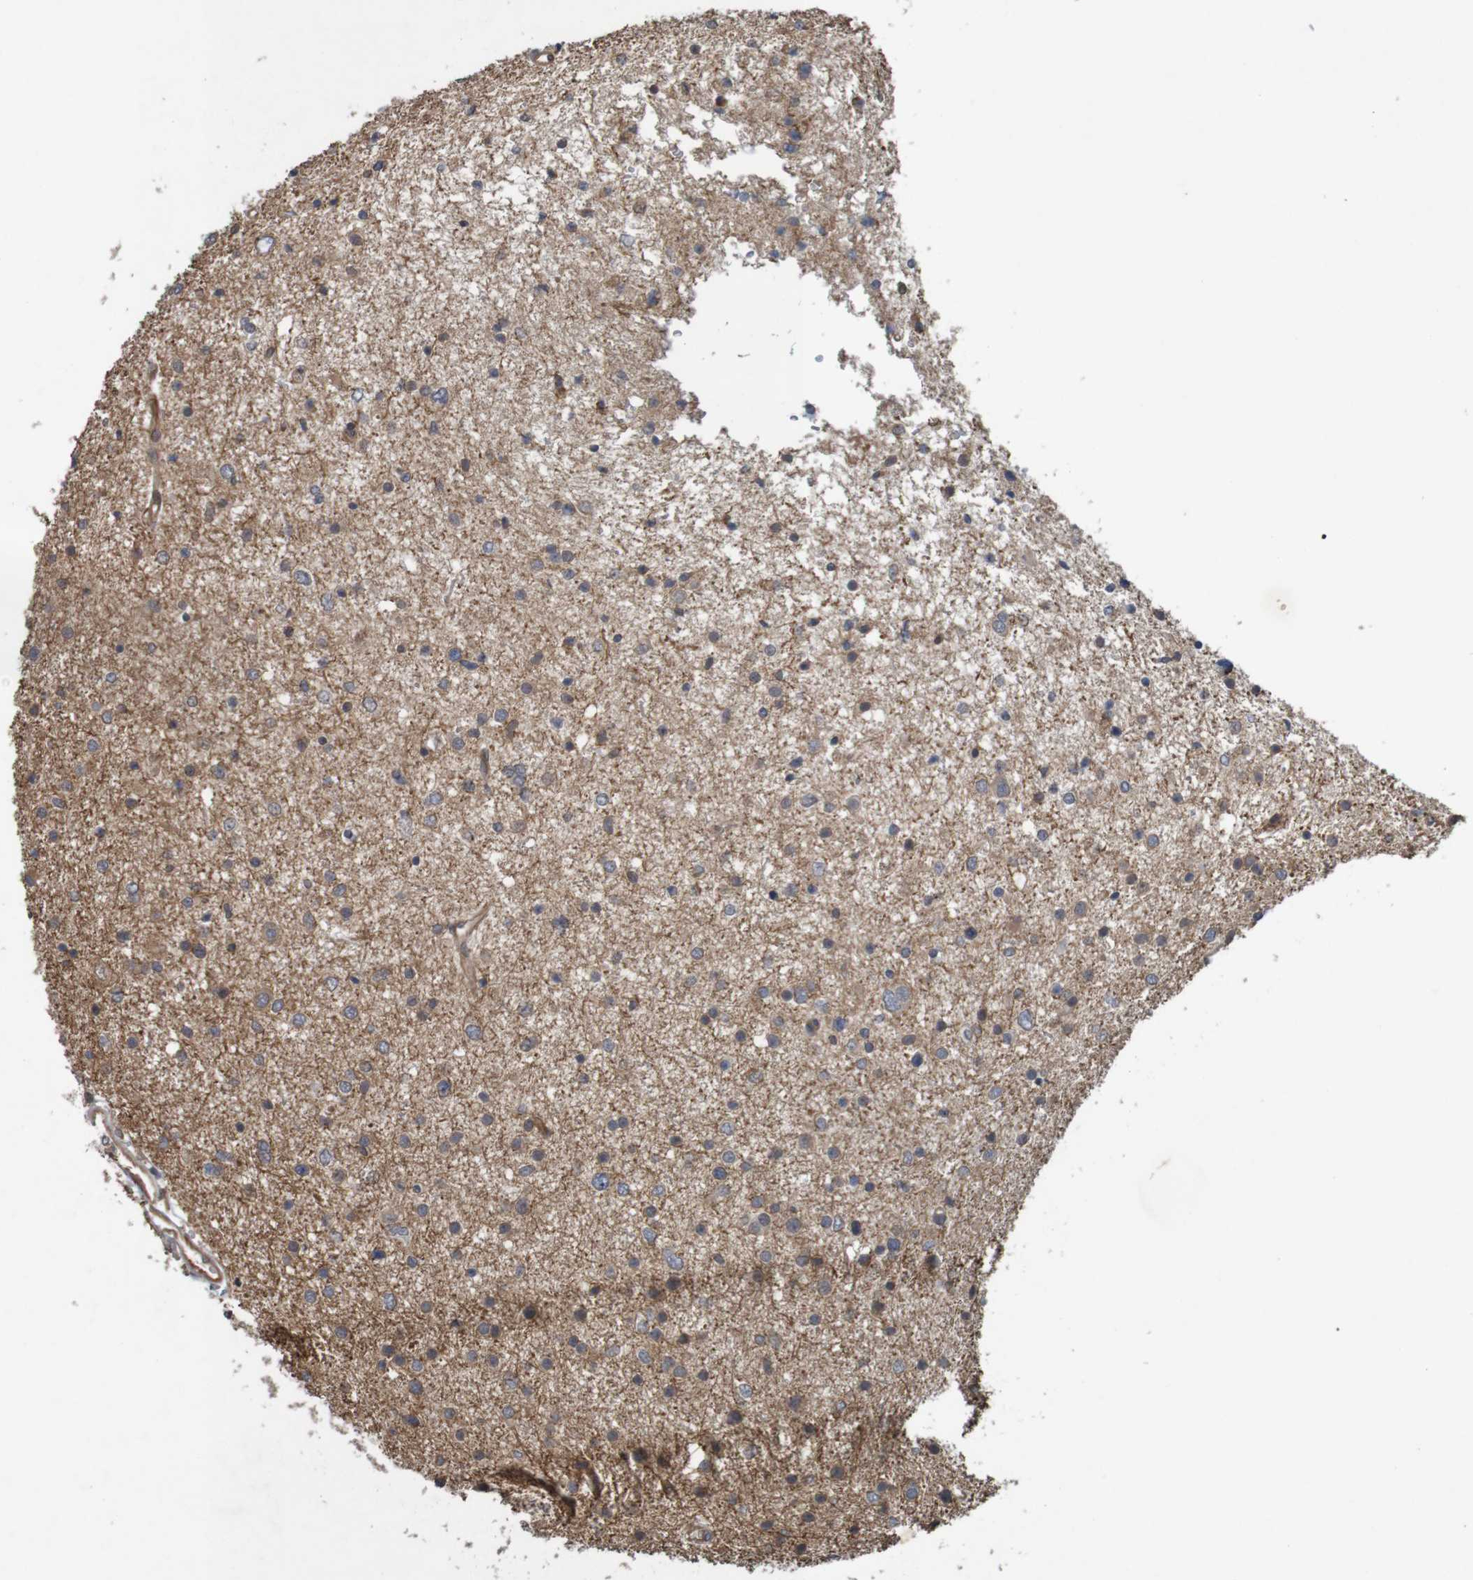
{"staining": {"intensity": "weak", "quantity": "<25%", "location": "cytoplasmic/membranous"}, "tissue": "glioma", "cell_type": "Tumor cells", "image_type": "cancer", "snomed": [{"axis": "morphology", "description": "Glioma, malignant, Low grade"}, {"axis": "topography", "description": "Brain"}], "caption": "Glioma was stained to show a protein in brown. There is no significant staining in tumor cells. Nuclei are stained in blue.", "gene": "ARHGEF11", "patient": {"sex": "female", "age": 37}}